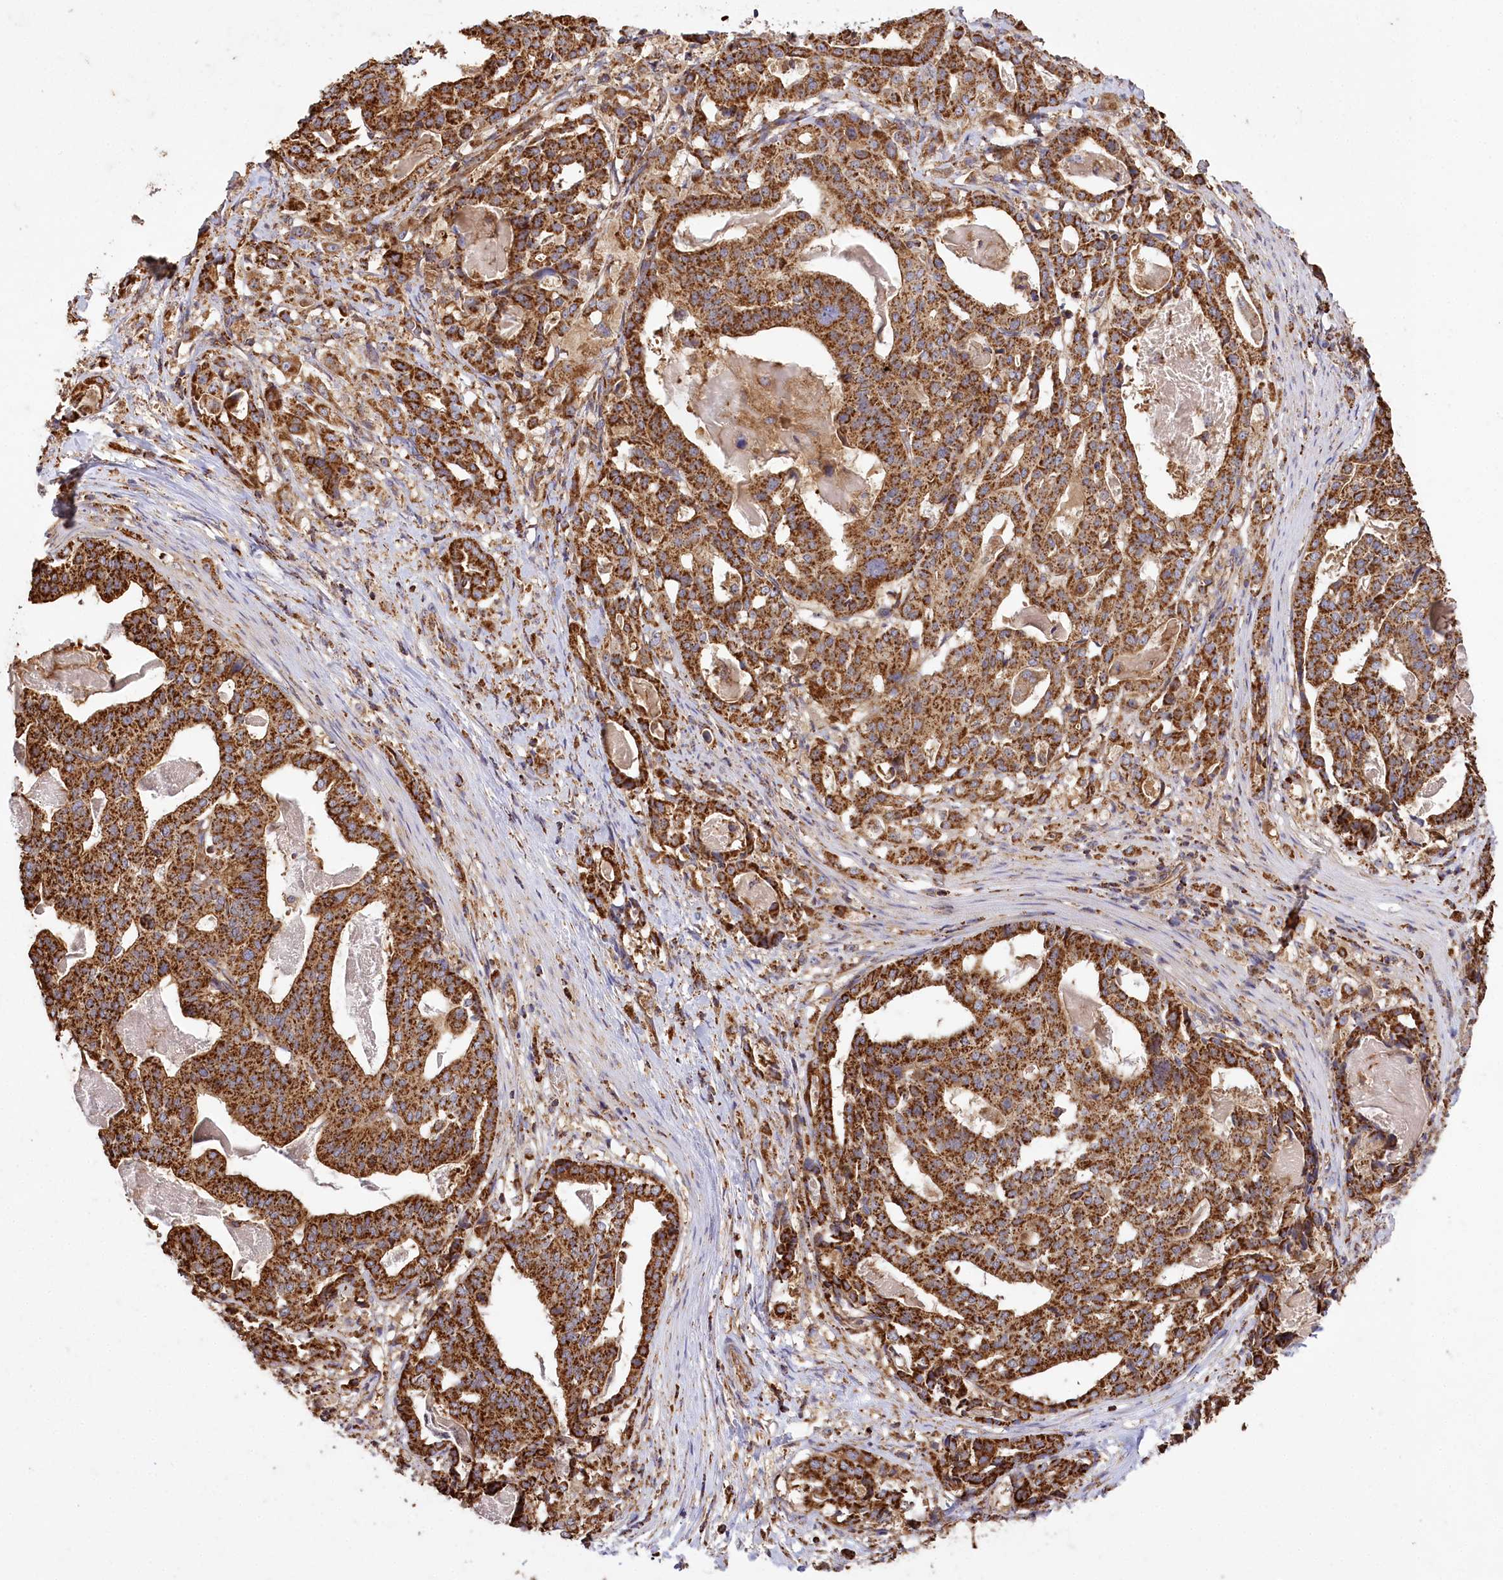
{"staining": {"intensity": "strong", "quantity": ">75%", "location": "cytoplasmic/membranous"}, "tissue": "stomach cancer", "cell_type": "Tumor cells", "image_type": "cancer", "snomed": [{"axis": "morphology", "description": "Adenocarcinoma, NOS"}, {"axis": "topography", "description": "Stomach"}], "caption": "A high amount of strong cytoplasmic/membranous staining is present in about >75% of tumor cells in adenocarcinoma (stomach) tissue. The protein of interest is shown in brown color, while the nuclei are stained blue.", "gene": "CARD19", "patient": {"sex": "male", "age": 48}}